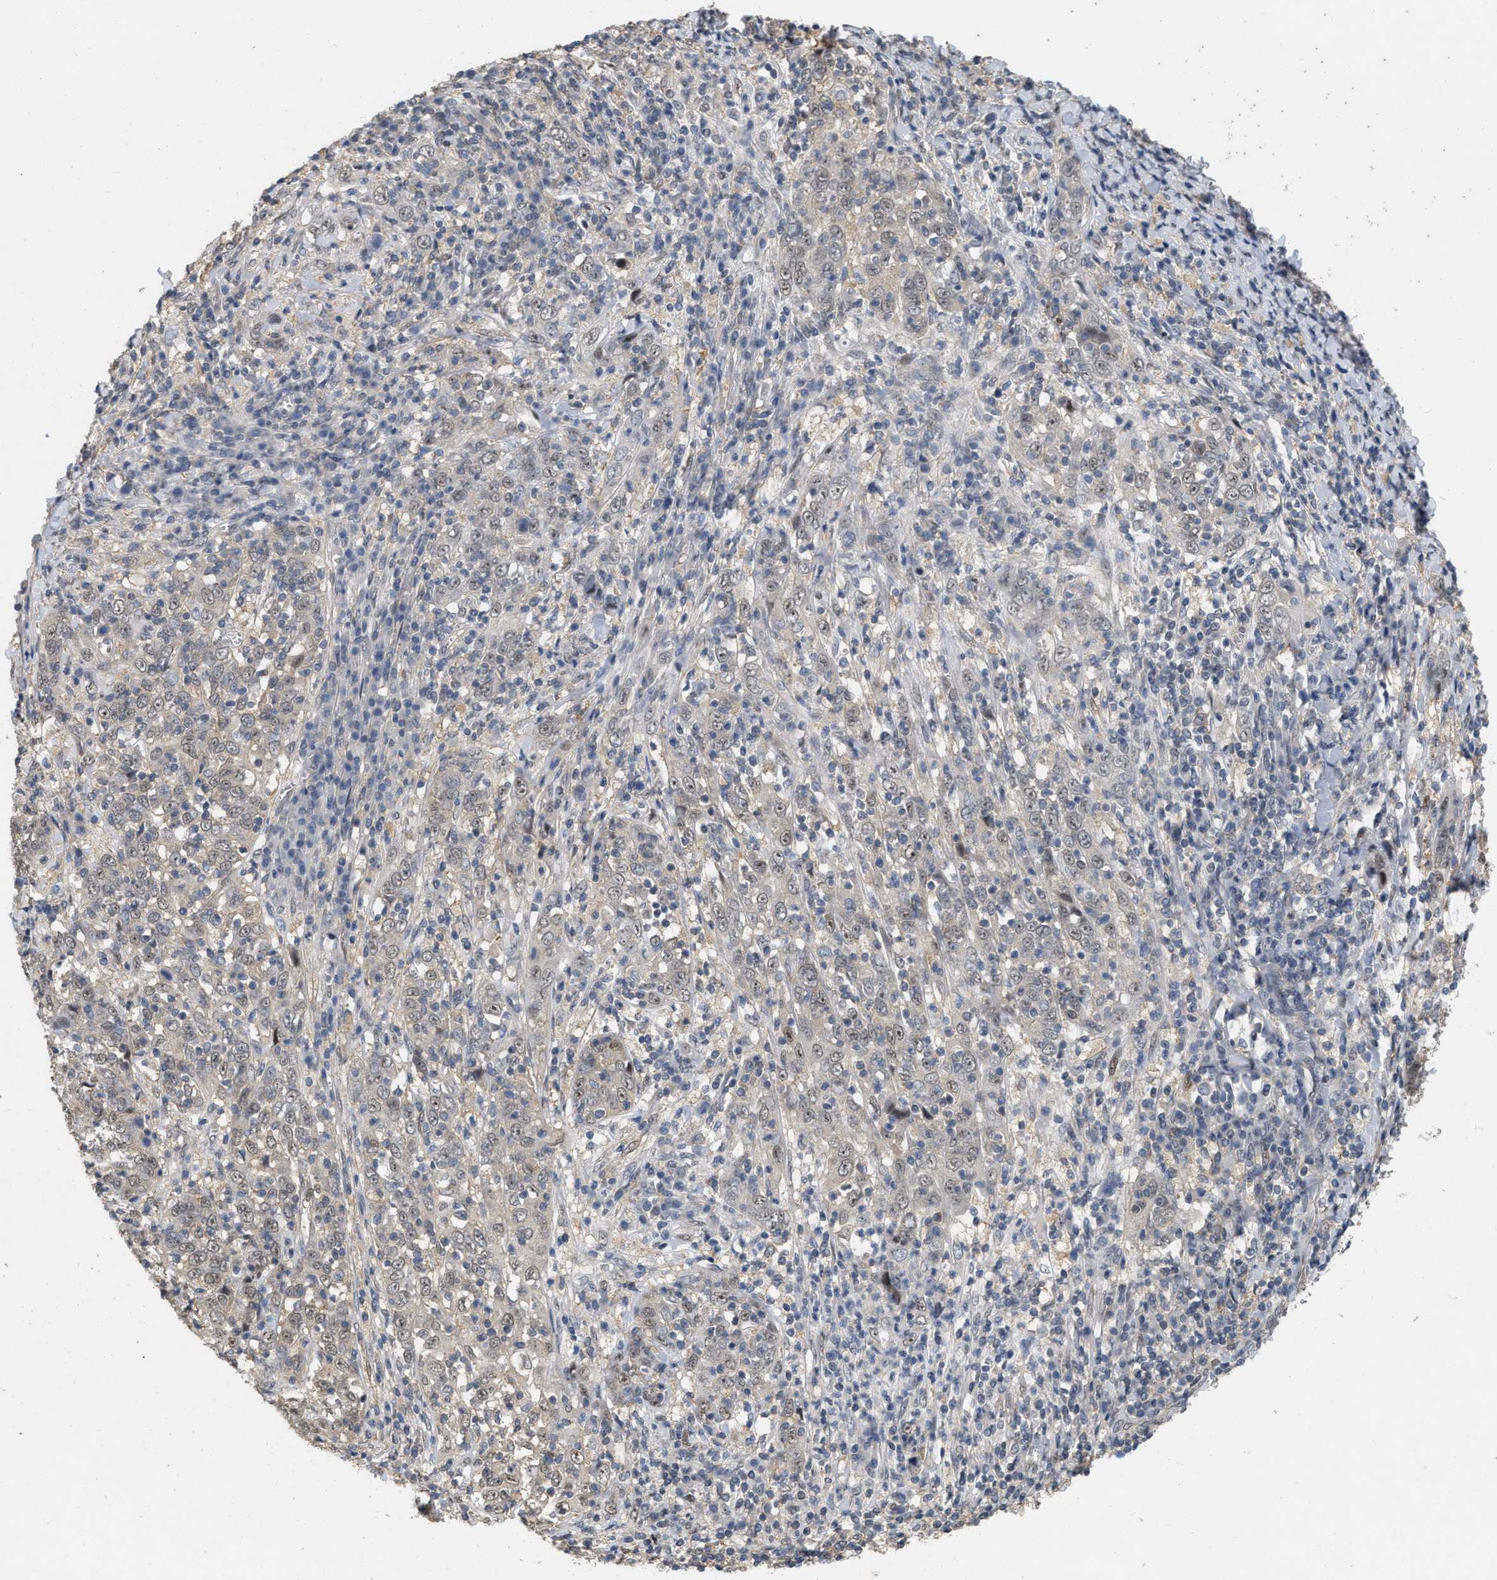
{"staining": {"intensity": "moderate", "quantity": "<25%", "location": "nuclear"}, "tissue": "cervical cancer", "cell_type": "Tumor cells", "image_type": "cancer", "snomed": [{"axis": "morphology", "description": "Squamous cell carcinoma, NOS"}, {"axis": "topography", "description": "Cervix"}], "caption": "An IHC histopathology image of neoplastic tissue is shown. Protein staining in brown highlights moderate nuclear positivity in squamous cell carcinoma (cervical) within tumor cells.", "gene": "RUVBL1", "patient": {"sex": "female", "age": 46}}